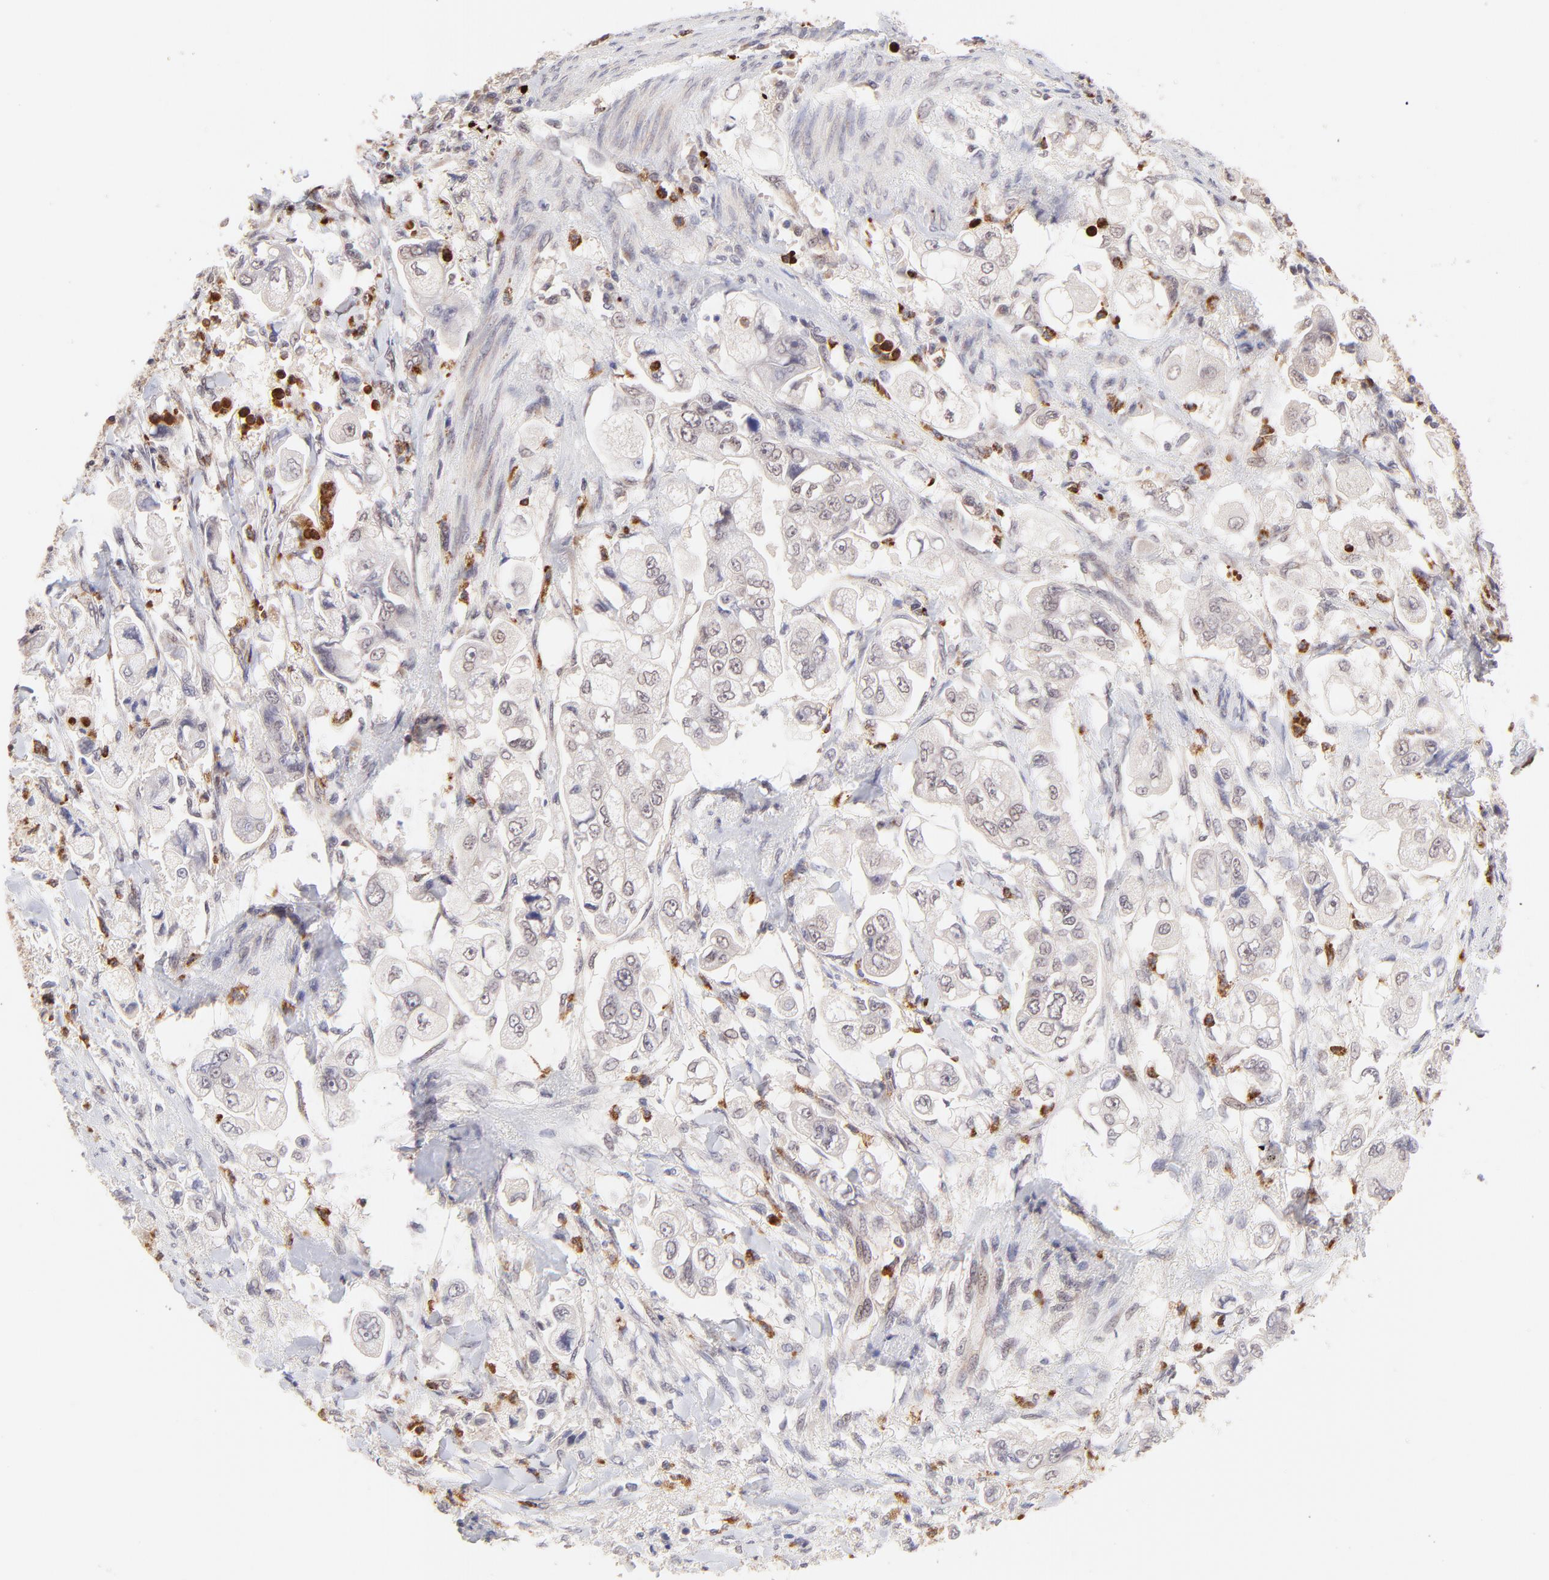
{"staining": {"intensity": "weak", "quantity": "<25%", "location": "nuclear"}, "tissue": "stomach cancer", "cell_type": "Tumor cells", "image_type": "cancer", "snomed": [{"axis": "morphology", "description": "Adenocarcinoma, NOS"}, {"axis": "topography", "description": "Stomach"}], "caption": "This is an IHC photomicrograph of human stomach cancer. There is no expression in tumor cells.", "gene": "MED12", "patient": {"sex": "male", "age": 62}}